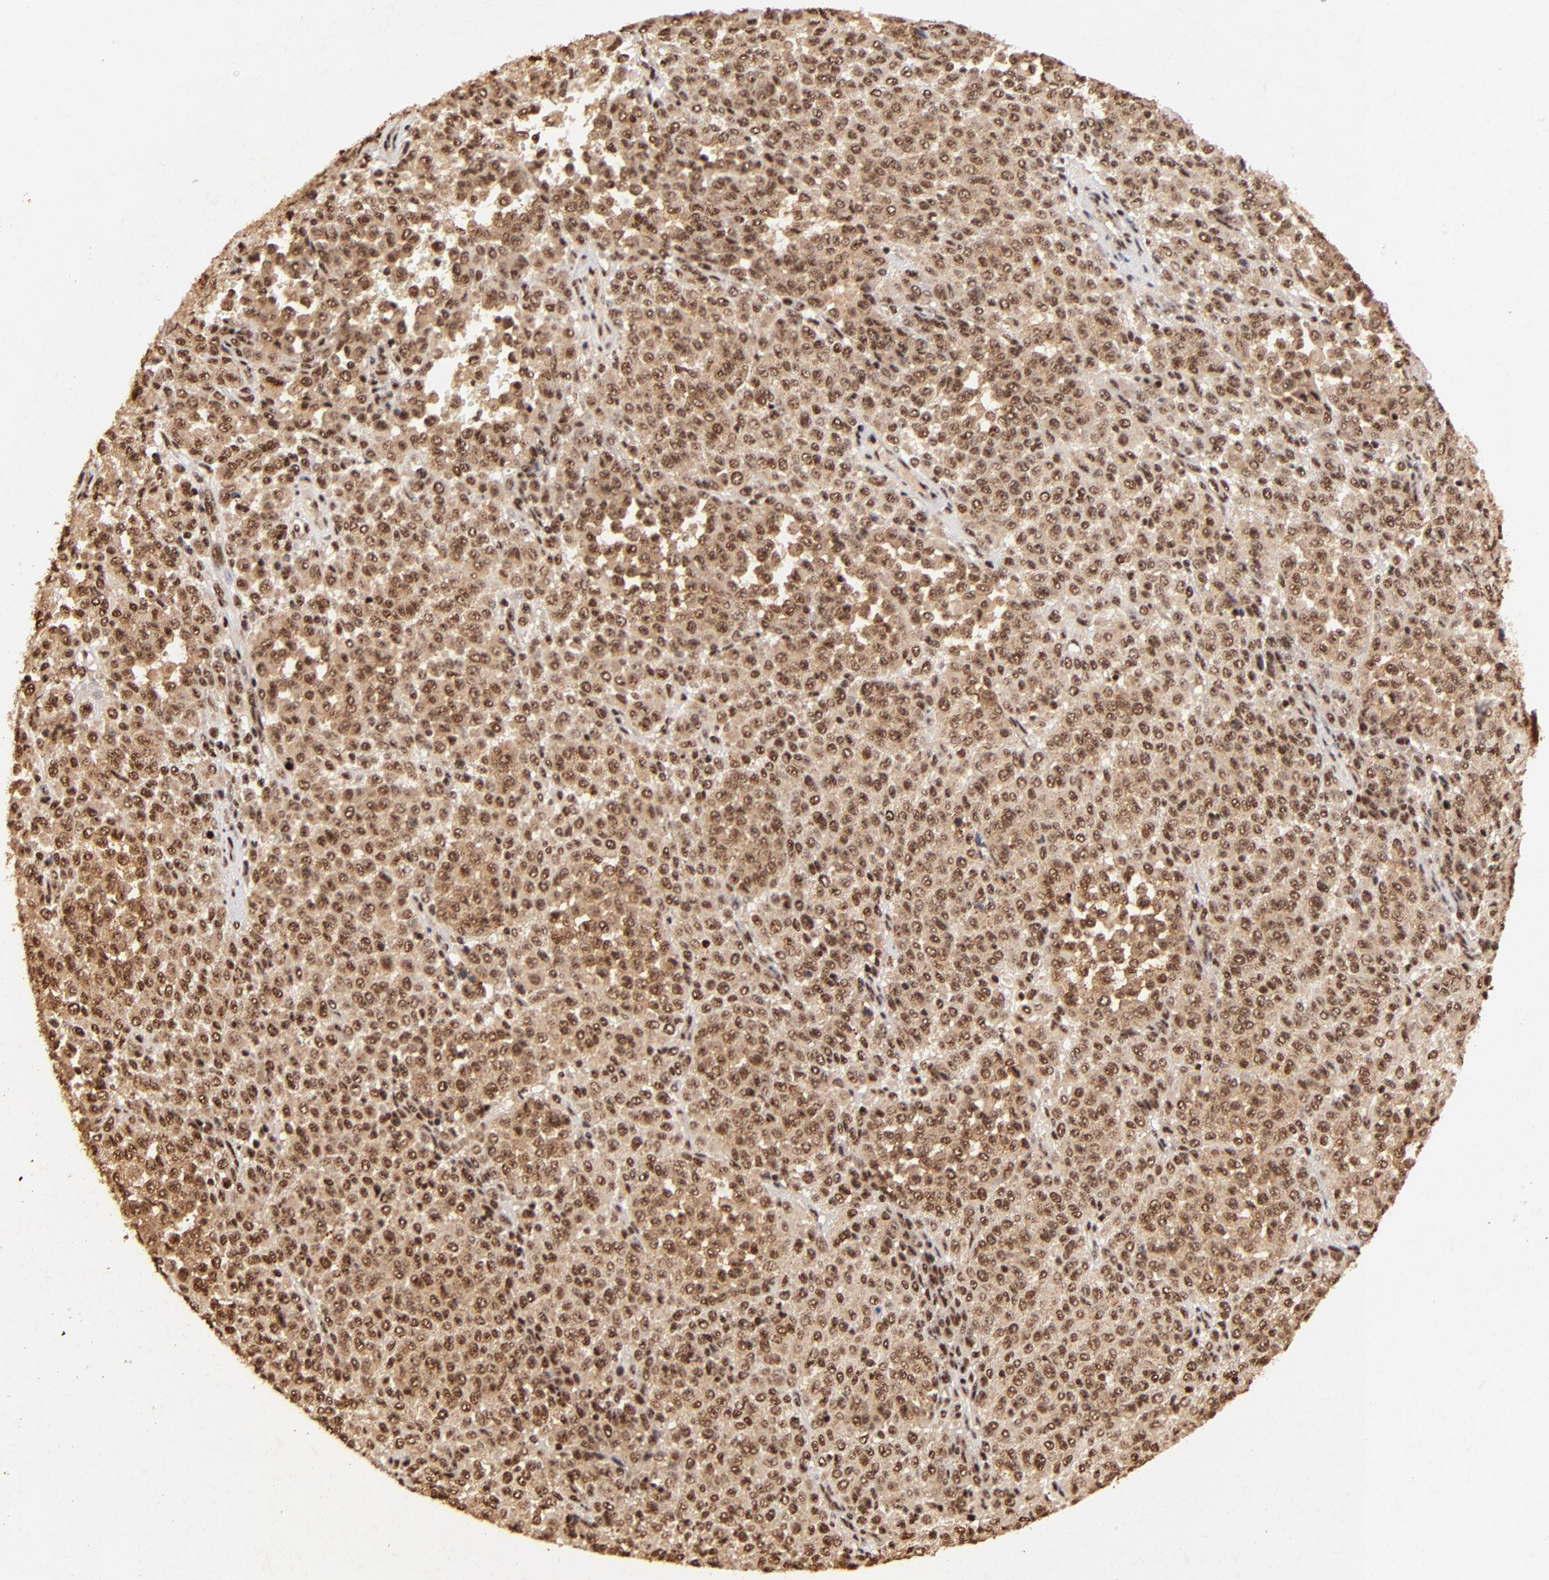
{"staining": {"intensity": "strong", "quantity": ">75%", "location": "cytoplasmic/membranous,nuclear"}, "tissue": "melanoma", "cell_type": "Tumor cells", "image_type": "cancer", "snomed": [{"axis": "morphology", "description": "Malignant melanoma, Metastatic site"}, {"axis": "topography", "description": "Pancreas"}], "caption": "Brown immunohistochemical staining in human melanoma demonstrates strong cytoplasmic/membranous and nuclear expression in about >75% of tumor cells. The staining is performed using DAB (3,3'-diaminobenzidine) brown chromogen to label protein expression. The nuclei are counter-stained blue using hematoxylin.", "gene": "MED12", "patient": {"sex": "female", "age": 30}}